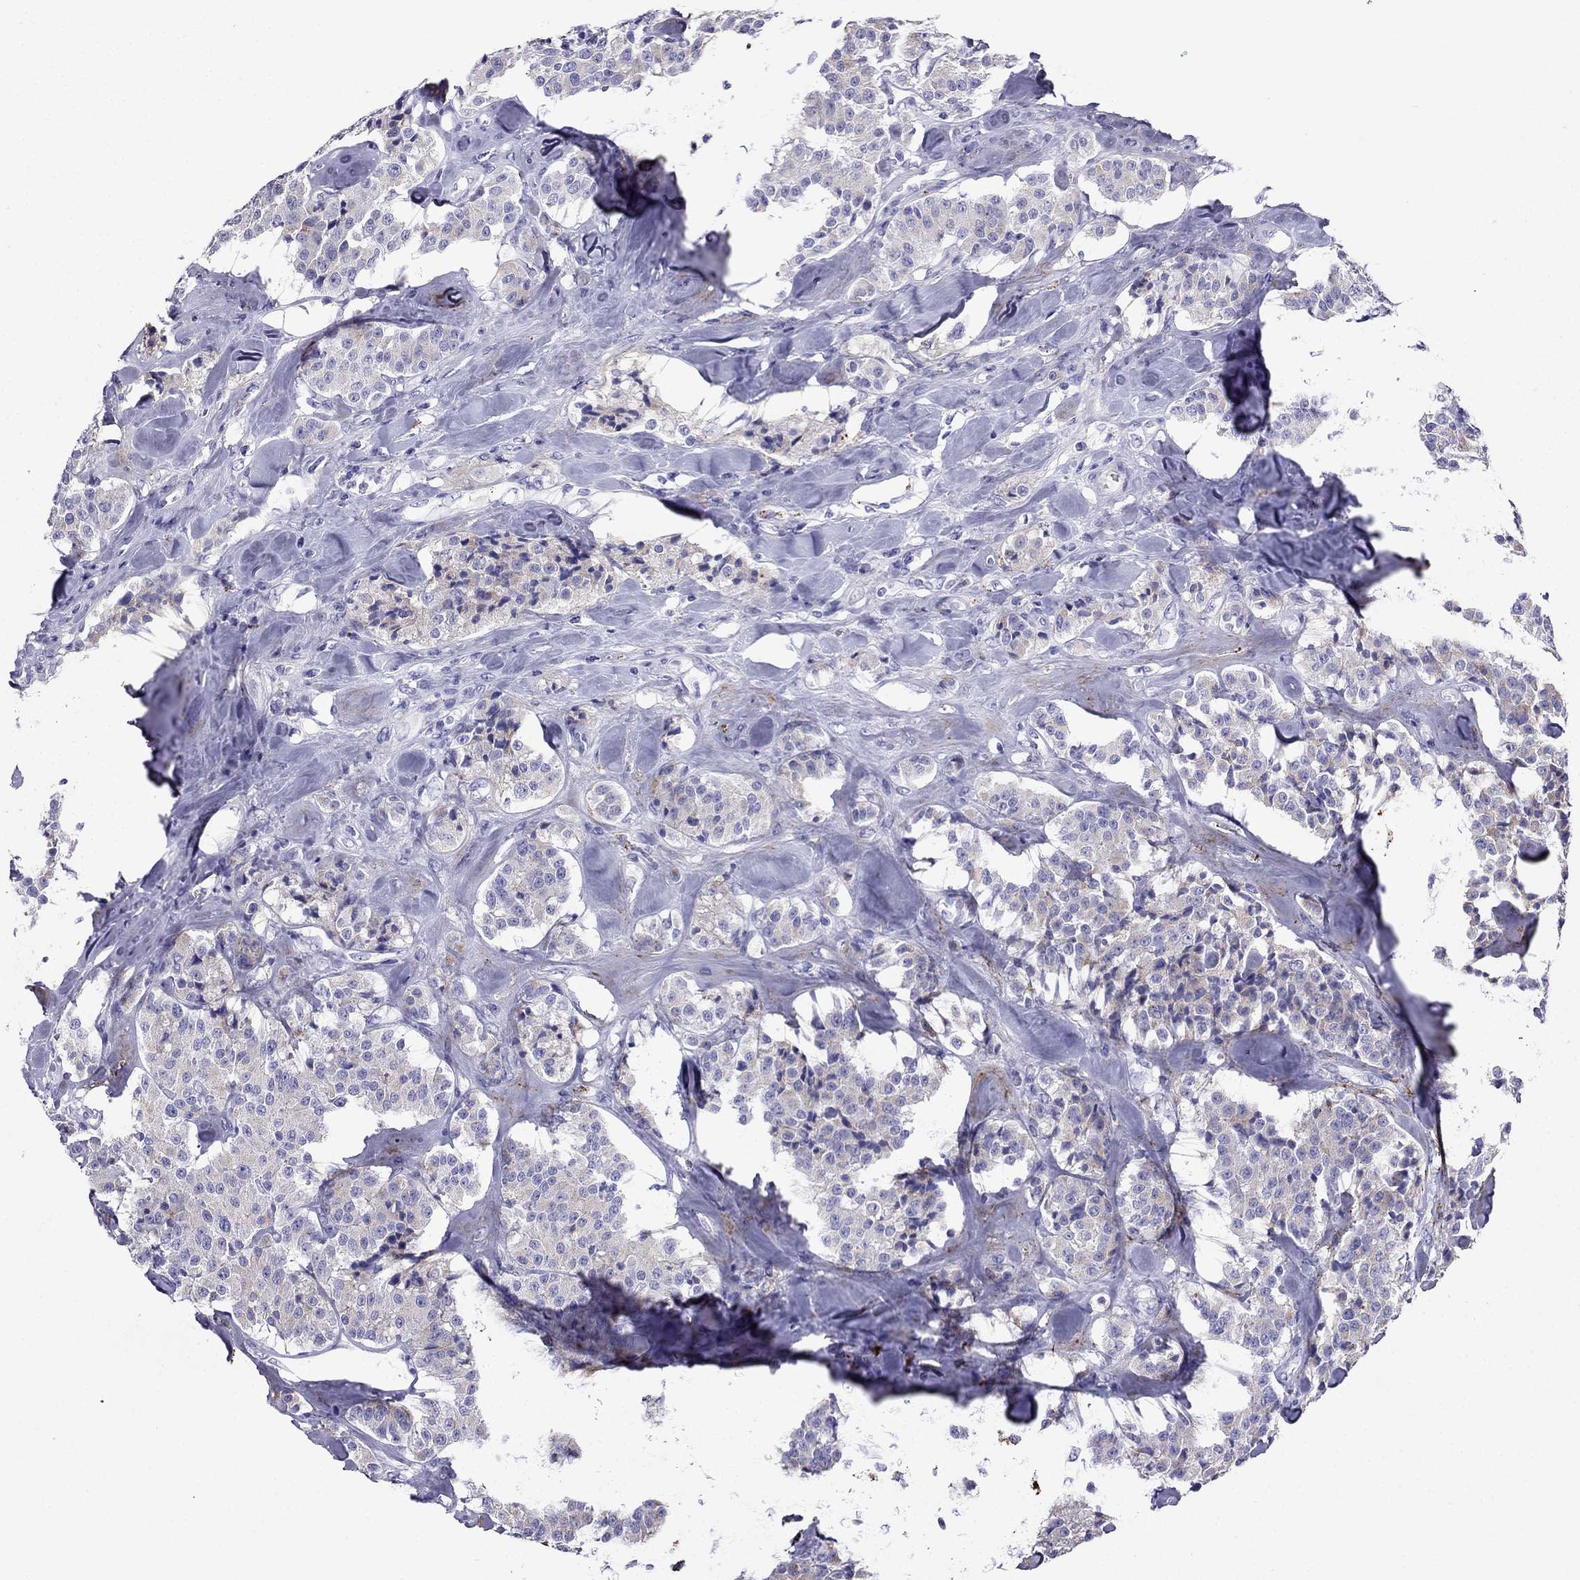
{"staining": {"intensity": "weak", "quantity": "<25%", "location": "cytoplasmic/membranous"}, "tissue": "carcinoid", "cell_type": "Tumor cells", "image_type": "cancer", "snomed": [{"axis": "morphology", "description": "Carcinoid, malignant, NOS"}, {"axis": "topography", "description": "Pancreas"}], "caption": "High power microscopy photomicrograph of an immunohistochemistry (IHC) histopathology image of carcinoid, revealing no significant positivity in tumor cells.", "gene": "PTH", "patient": {"sex": "male", "age": 41}}